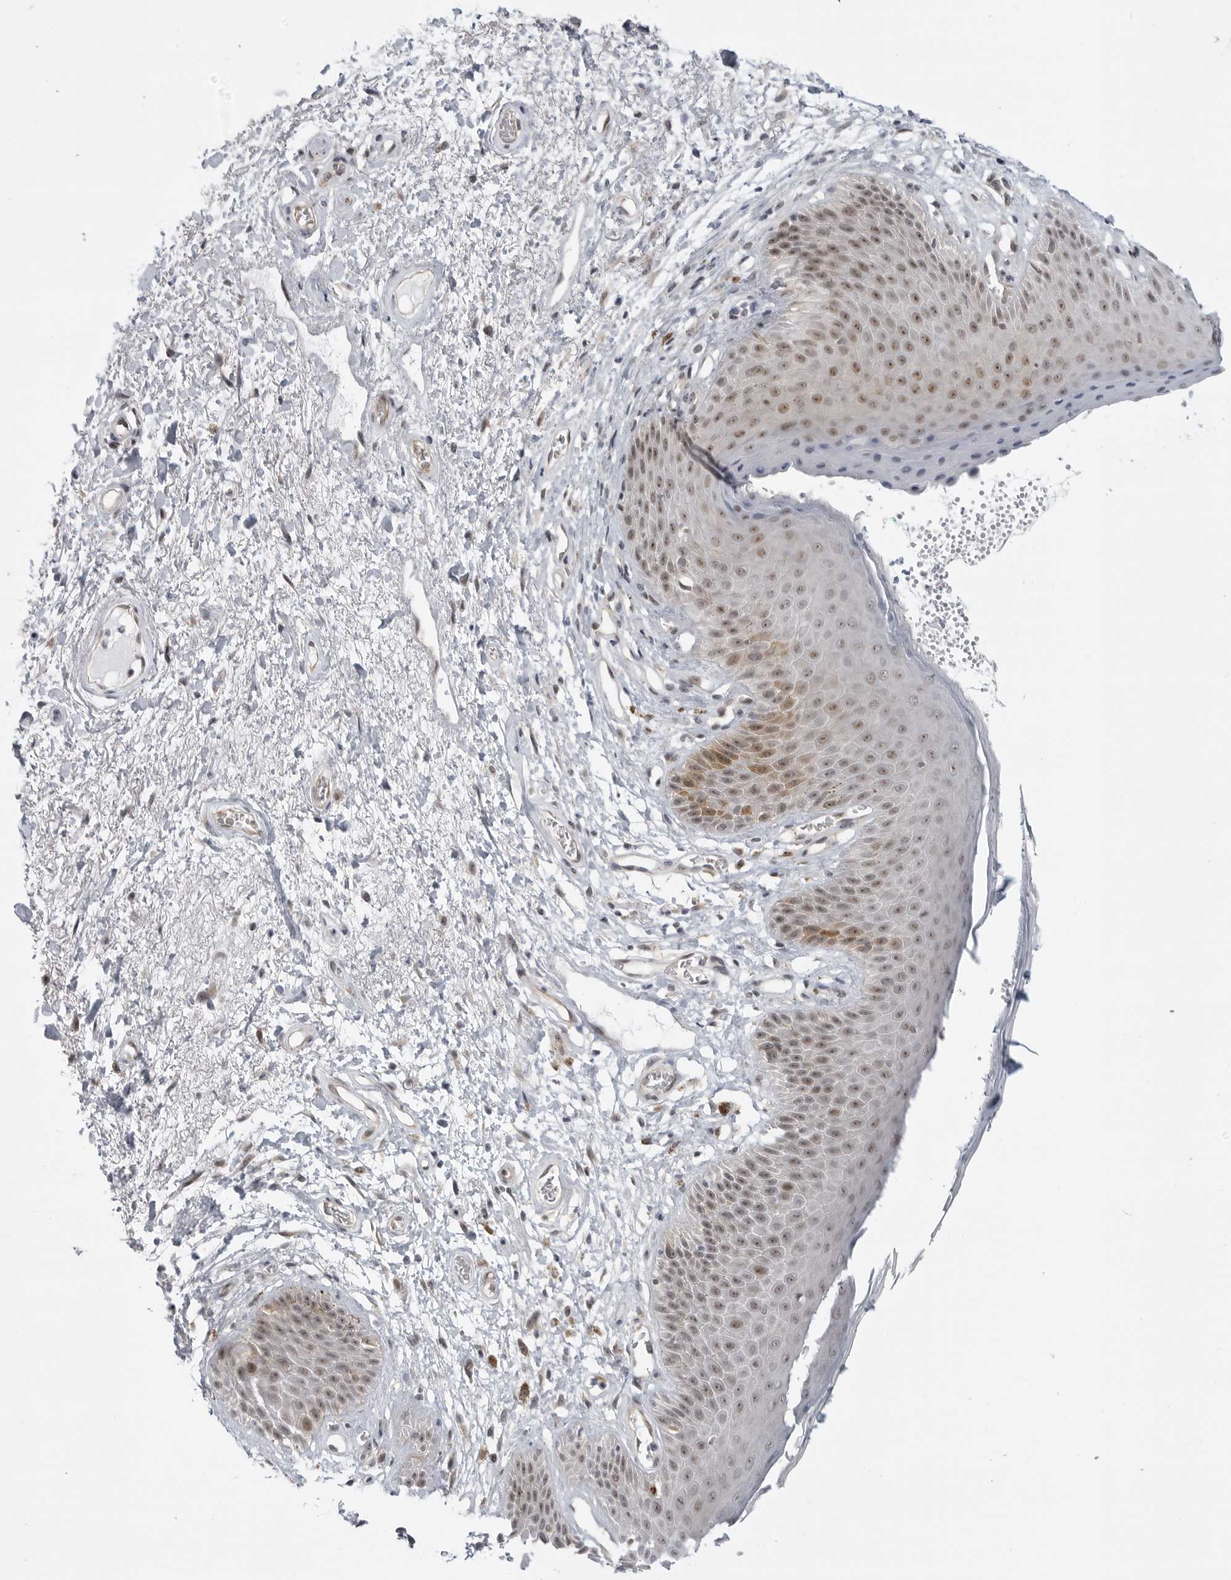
{"staining": {"intensity": "moderate", "quantity": "25%-75%", "location": "cytoplasmic/membranous,nuclear"}, "tissue": "skin", "cell_type": "Epidermal cells", "image_type": "normal", "snomed": [{"axis": "morphology", "description": "Normal tissue, NOS"}, {"axis": "topography", "description": "Anal"}], "caption": "Immunohistochemistry image of normal skin stained for a protein (brown), which demonstrates medium levels of moderate cytoplasmic/membranous,nuclear staining in approximately 25%-75% of epidermal cells.", "gene": "CEP295NL", "patient": {"sex": "male", "age": 74}}